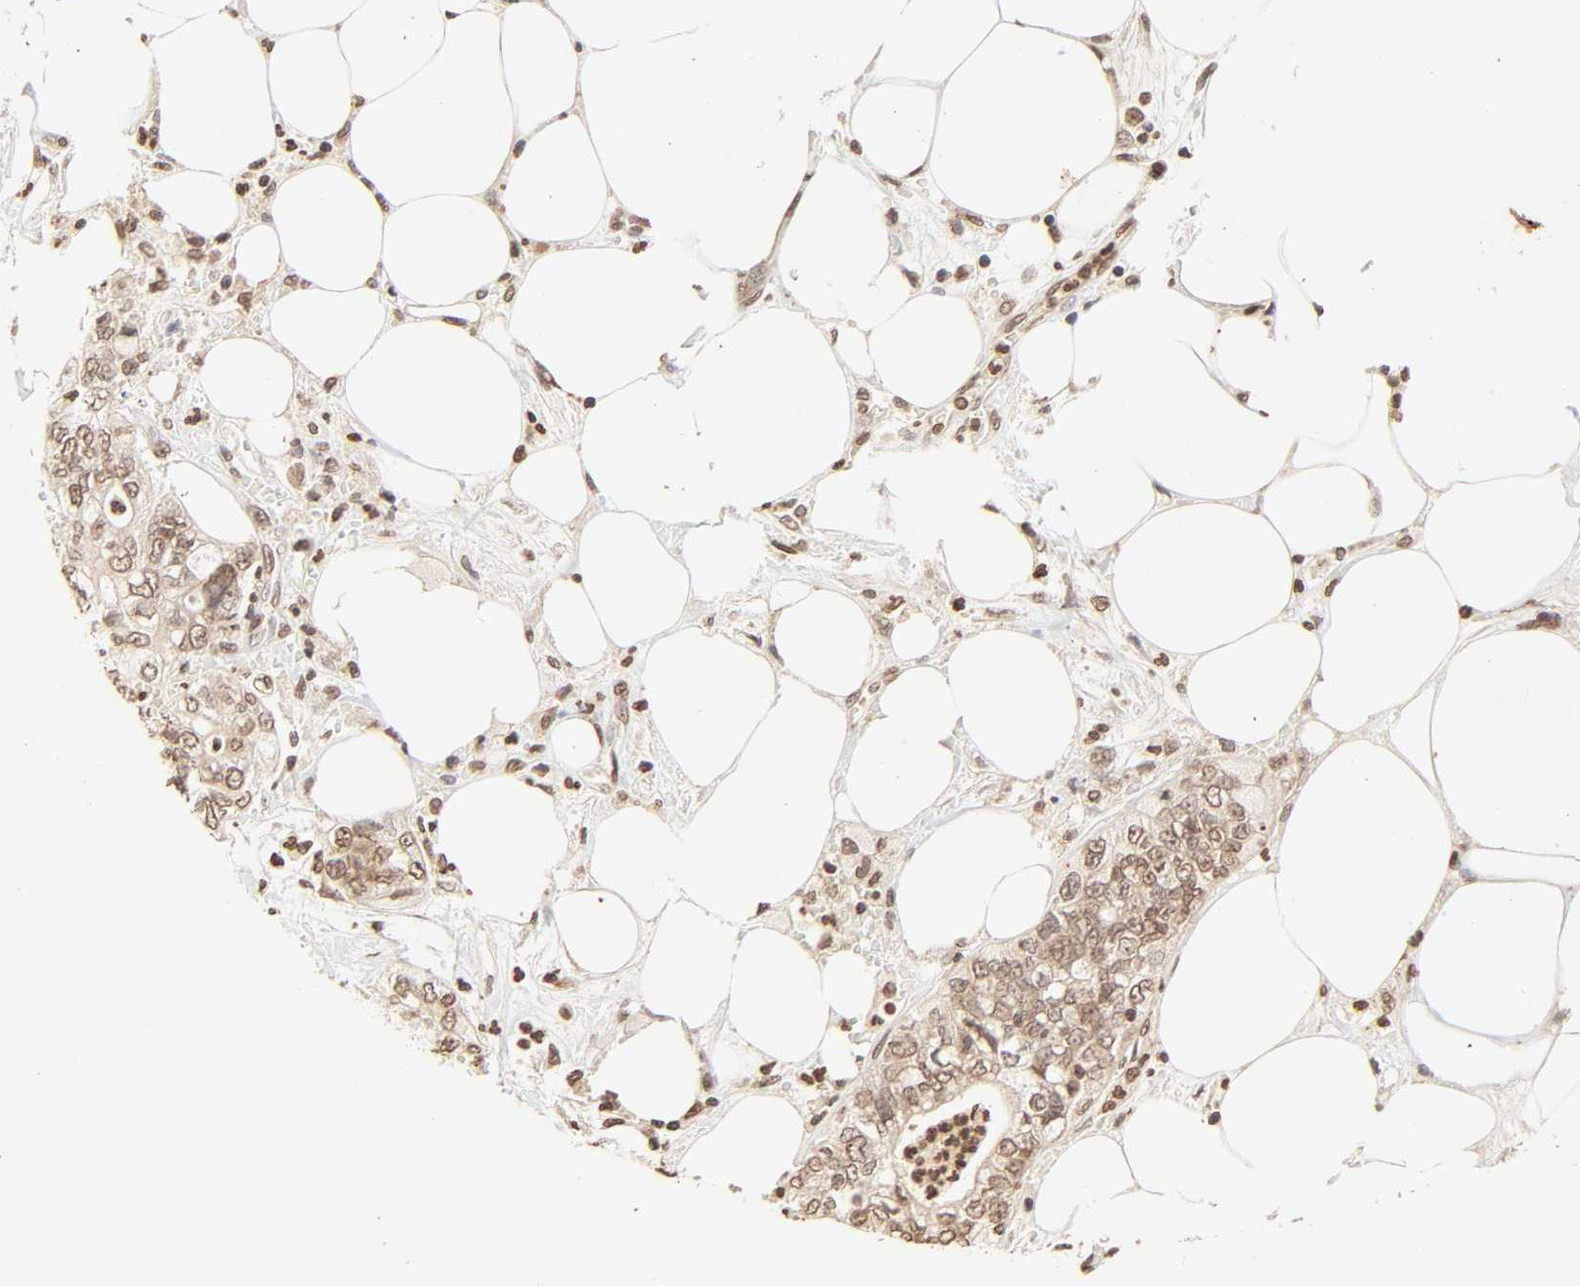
{"staining": {"intensity": "moderate", "quantity": ">75%", "location": "cytoplasmic/membranous,nuclear"}, "tissue": "pancreatic cancer", "cell_type": "Tumor cells", "image_type": "cancer", "snomed": [{"axis": "morphology", "description": "Adenocarcinoma, NOS"}, {"axis": "topography", "description": "Pancreas"}], "caption": "Pancreatic cancer stained with DAB (3,3'-diaminobenzidine) IHC exhibits medium levels of moderate cytoplasmic/membranous and nuclear staining in about >75% of tumor cells. Nuclei are stained in blue.", "gene": "TBL1X", "patient": {"sex": "male", "age": 70}}